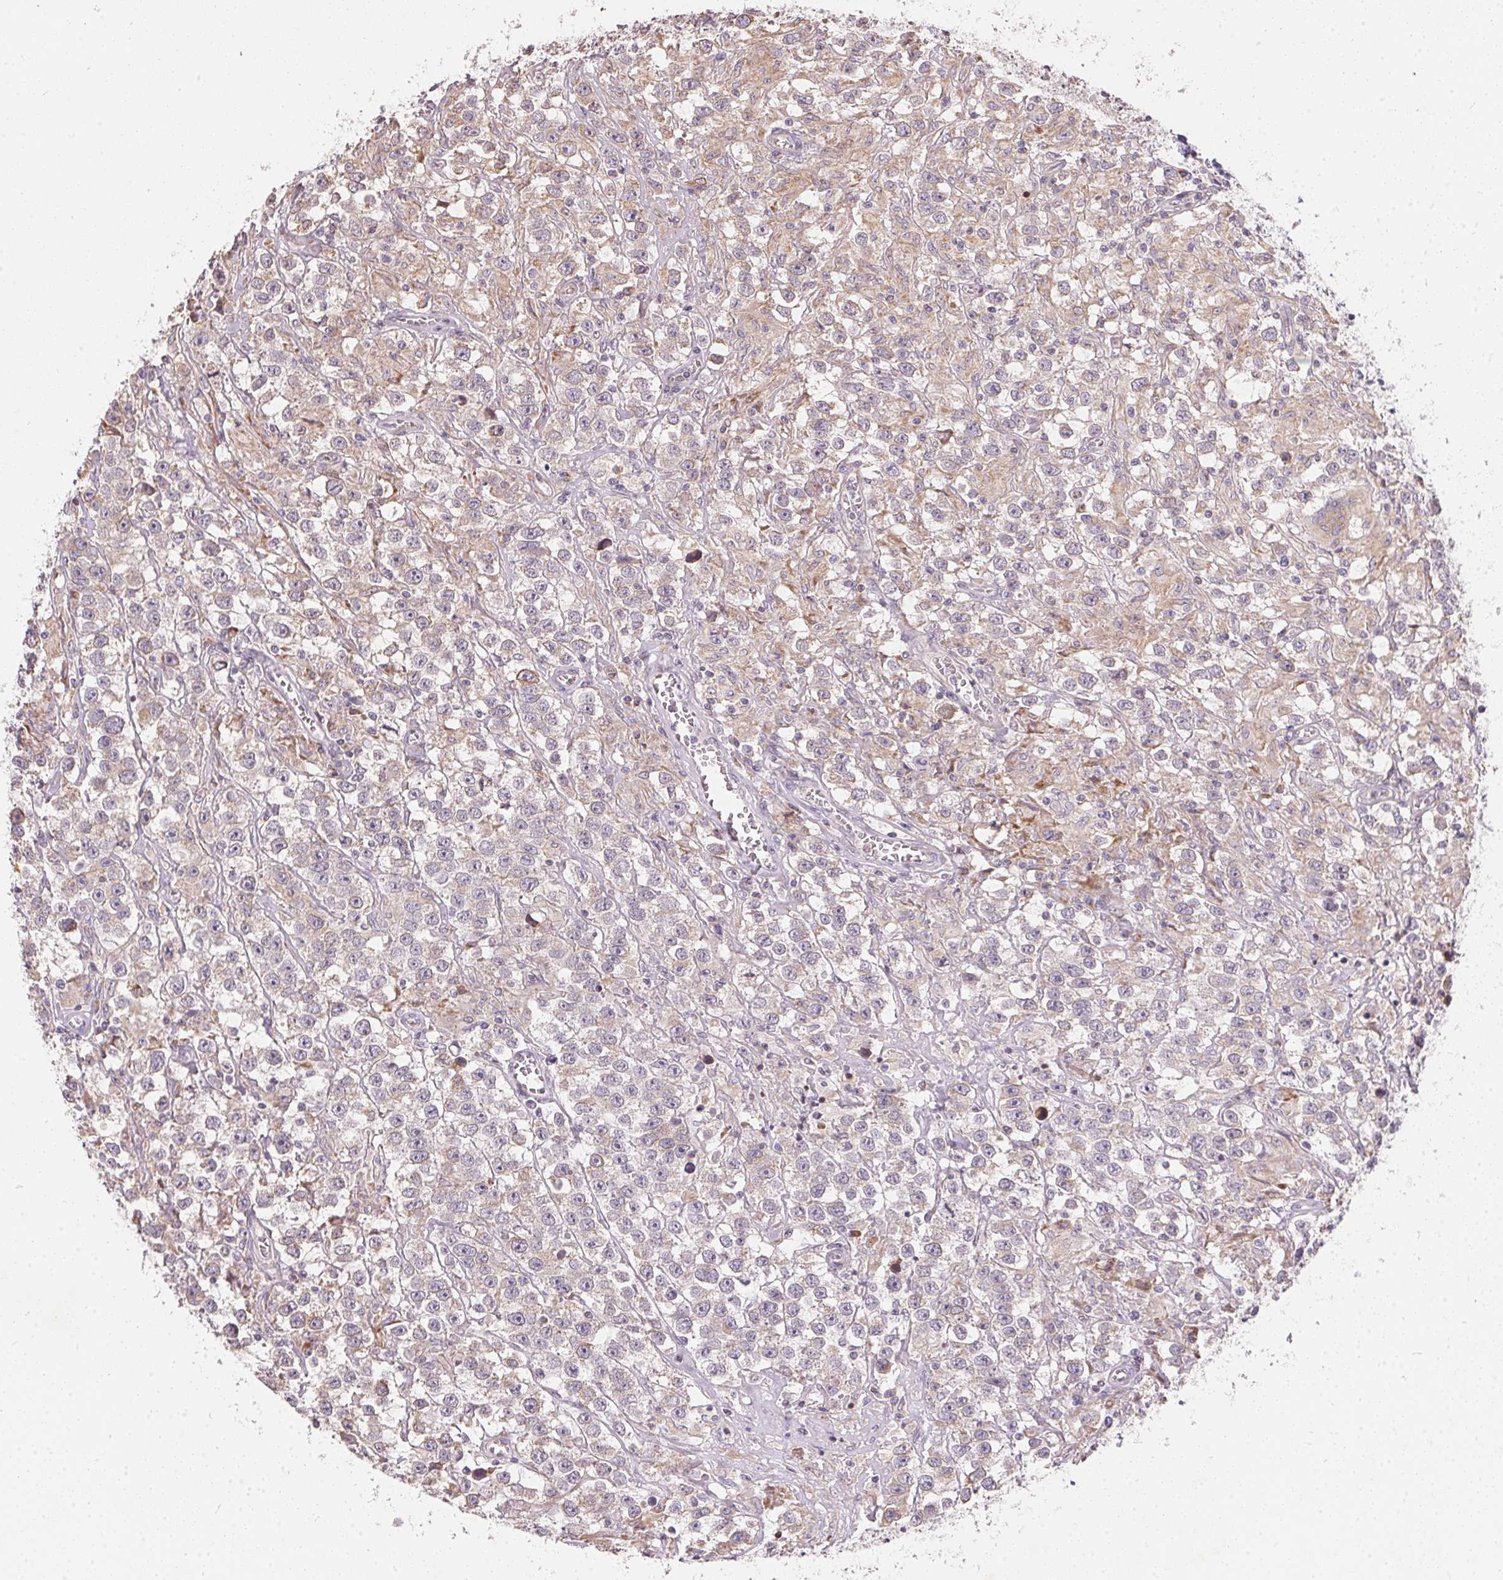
{"staining": {"intensity": "weak", "quantity": "25%-75%", "location": "cytoplasmic/membranous"}, "tissue": "testis cancer", "cell_type": "Tumor cells", "image_type": "cancer", "snomed": [{"axis": "morphology", "description": "Seminoma, NOS"}, {"axis": "topography", "description": "Testis"}], "caption": "Protein analysis of testis cancer tissue displays weak cytoplasmic/membranous positivity in approximately 25%-75% of tumor cells. Immunohistochemistry (ihc) stains the protein in brown and the nuclei are stained blue.", "gene": "VWA5B2", "patient": {"sex": "male", "age": 43}}